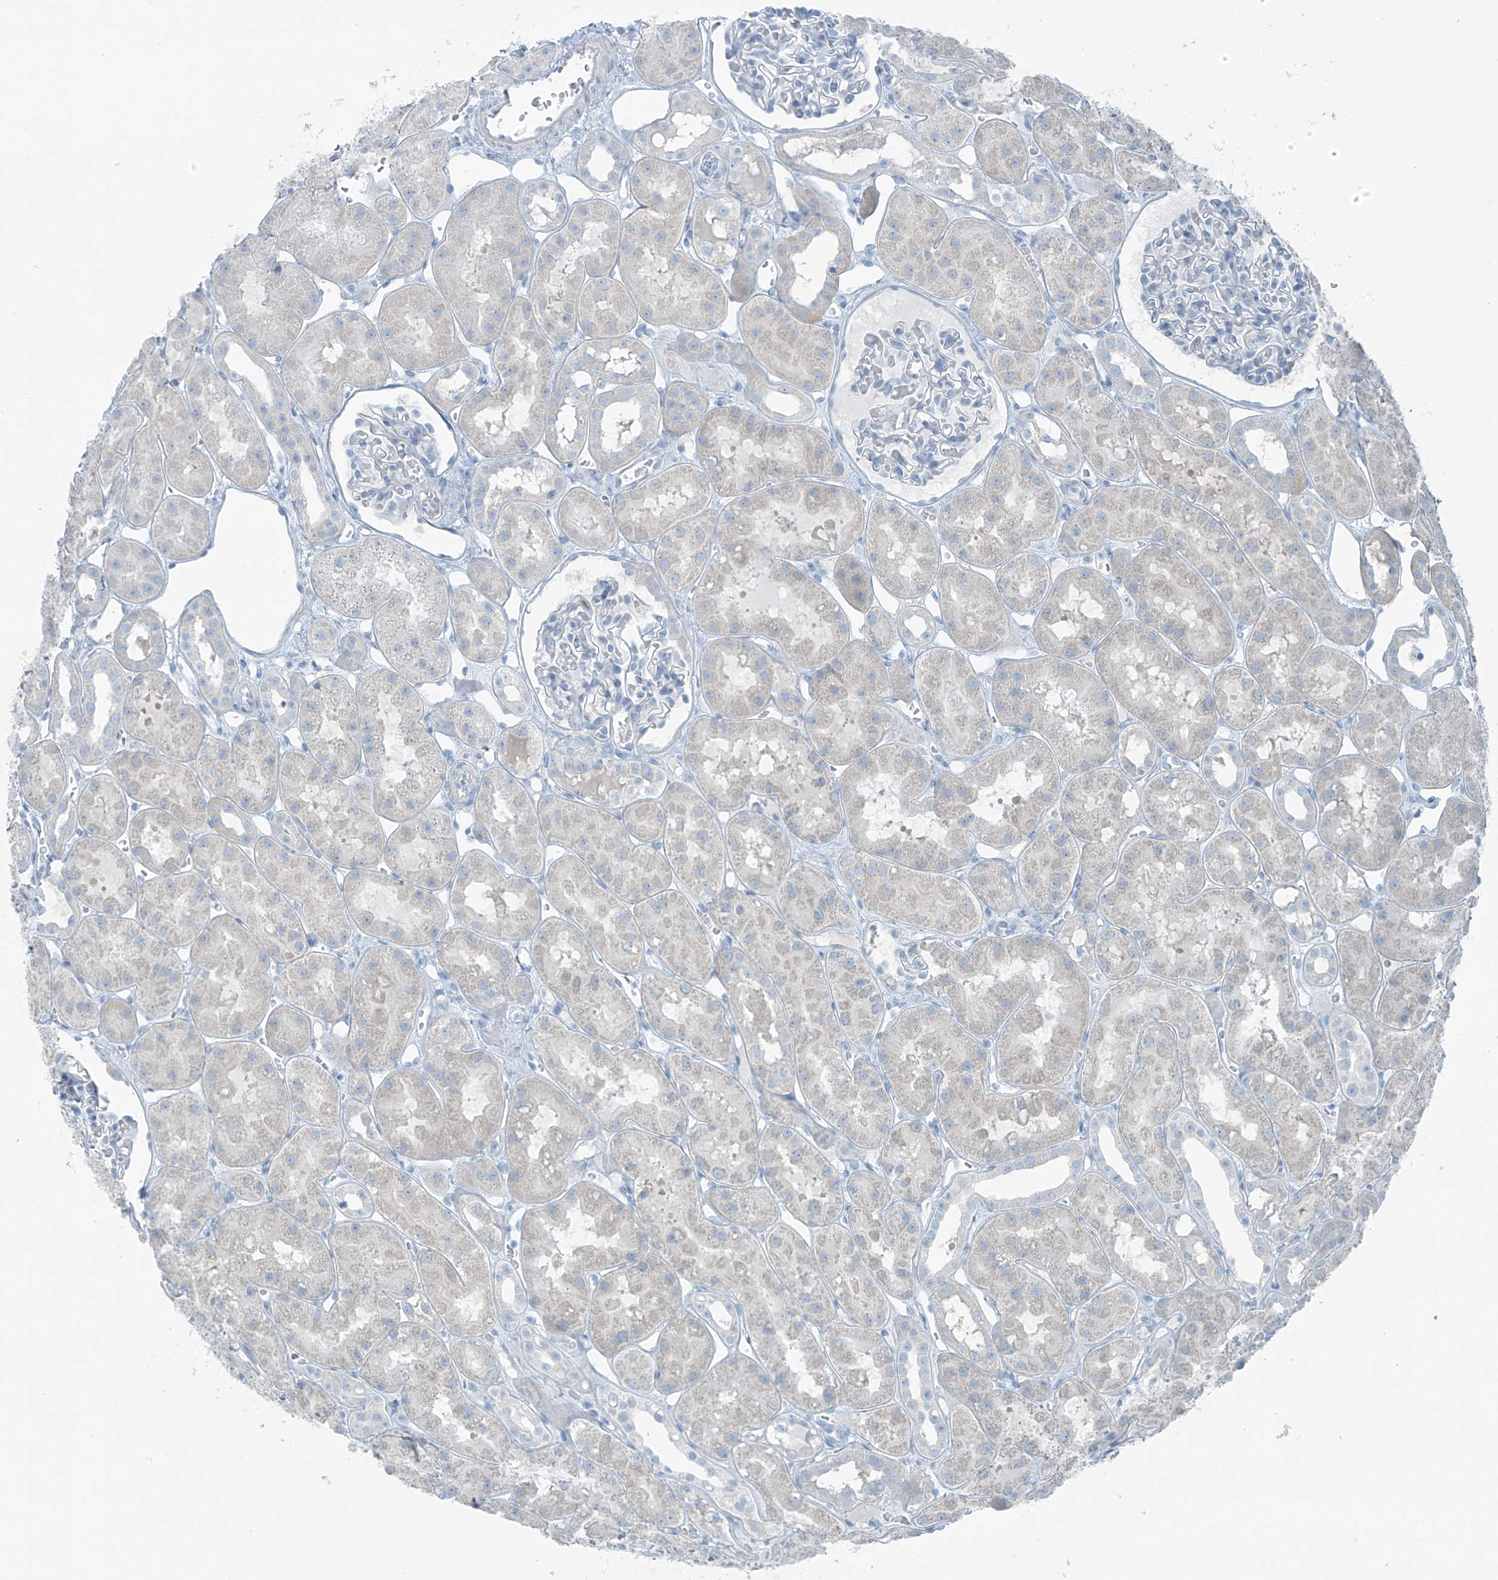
{"staining": {"intensity": "negative", "quantity": "none", "location": "none"}, "tissue": "kidney", "cell_type": "Cells in glomeruli", "image_type": "normal", "snomed": [{"axis": "morphology", "description": "Normal tissue, NOS"}, {"axis": "topography", "description": "Kidney"}], "caption": "Immunohistochemical staining of unremarkable kidney shows no significant positivity in cells in glomeruli.", "gene": "SLC25A43", "patient": {"sex": "male", "age": 16}}